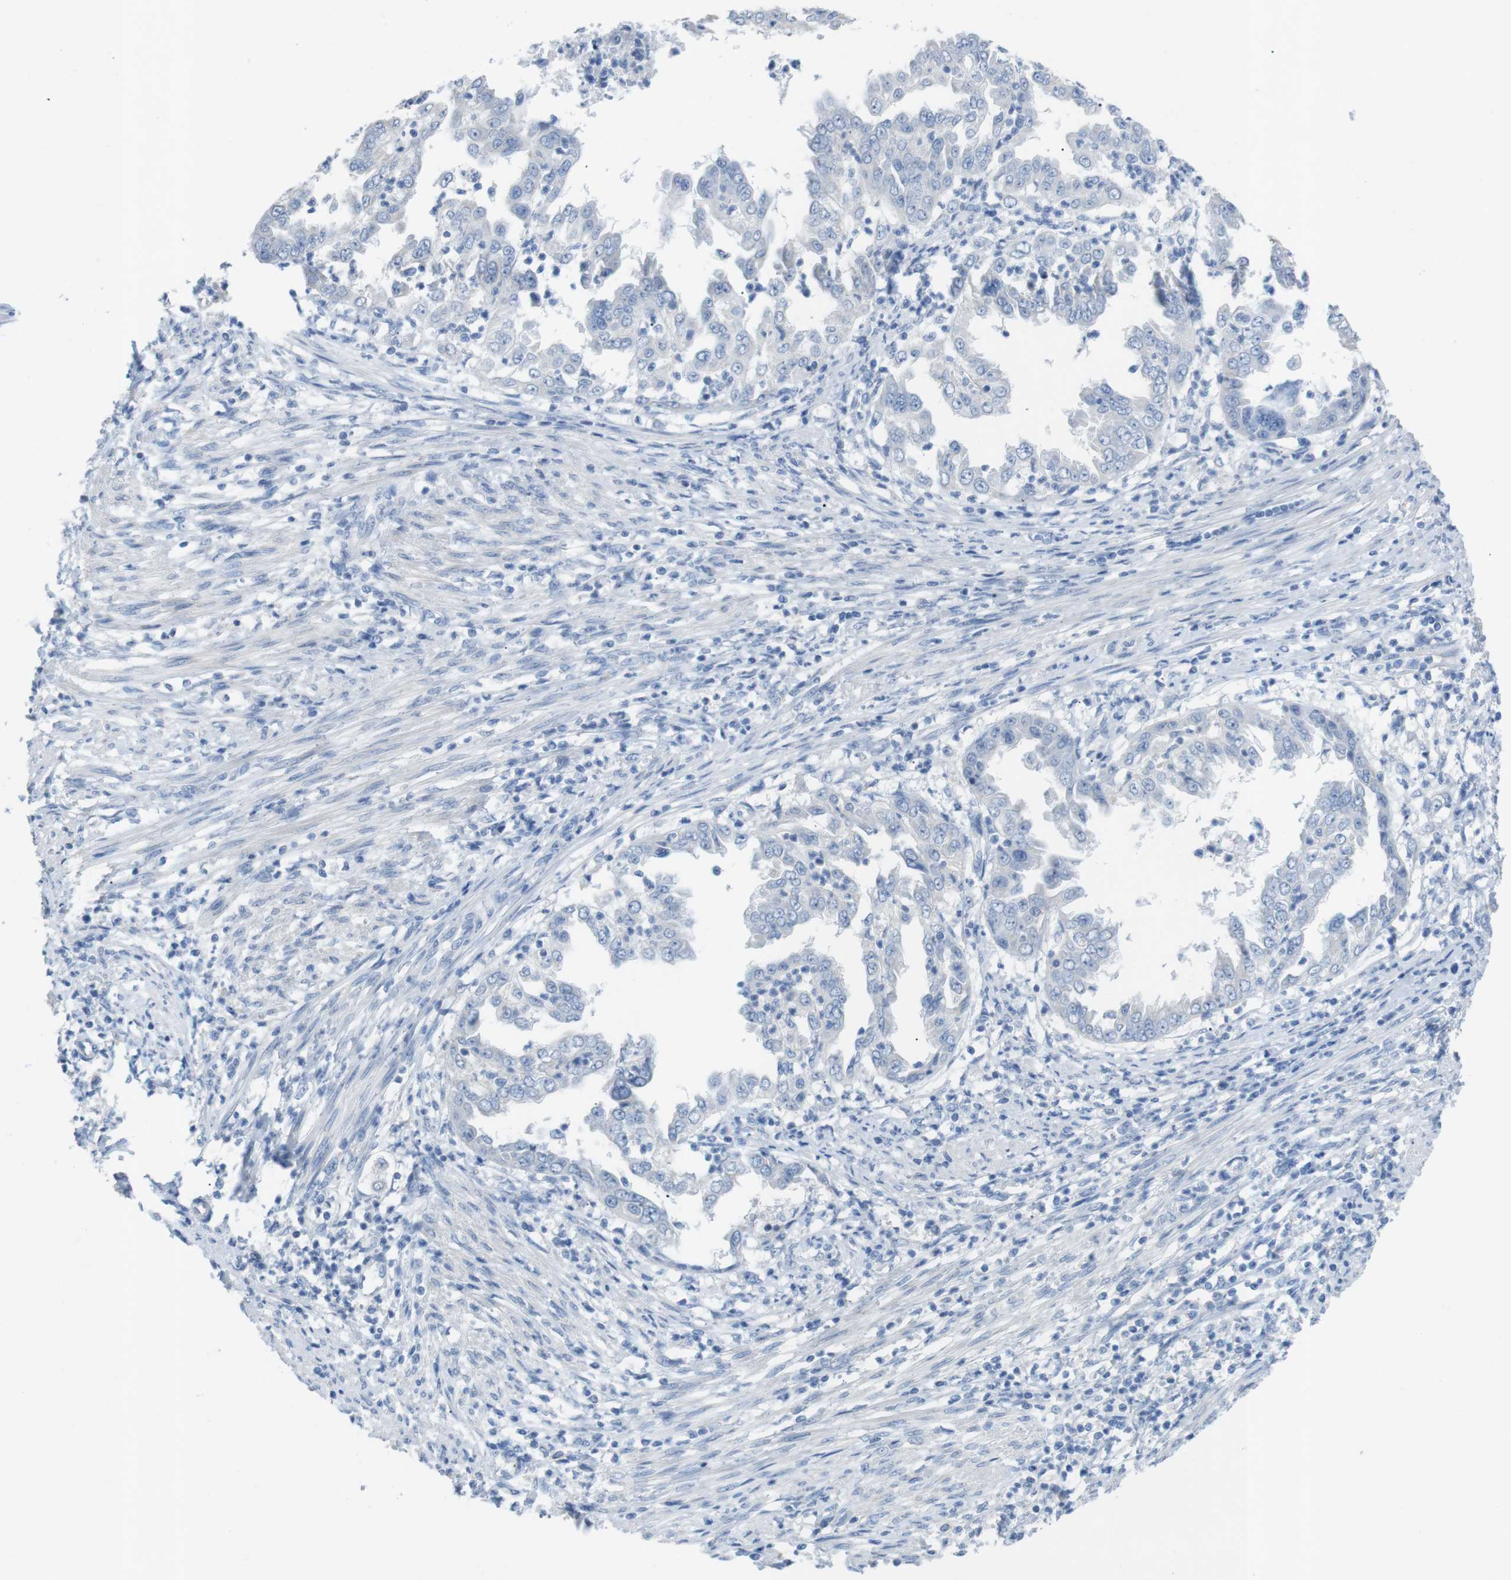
{"staining": {"intensity": "negative", "quantity": "none", "location": "none"}, "tissue": "endometrial cancer", "cell_type": "Tumor cells", "image_type": "cancer", "snomed": [{"axis": "morphology", "description": "Adenocarcinoma, NOS"}, {"axis": "topography", "description": "Endometrium"}], "caption": "The immunohistochemistry (IHC) histopathology image has no significant staining in tumor cells of endometrial cancer (adenocarcinoma) tissue.", "gene": "SALL4", "patient": {"sex": "female", "age": 85}}